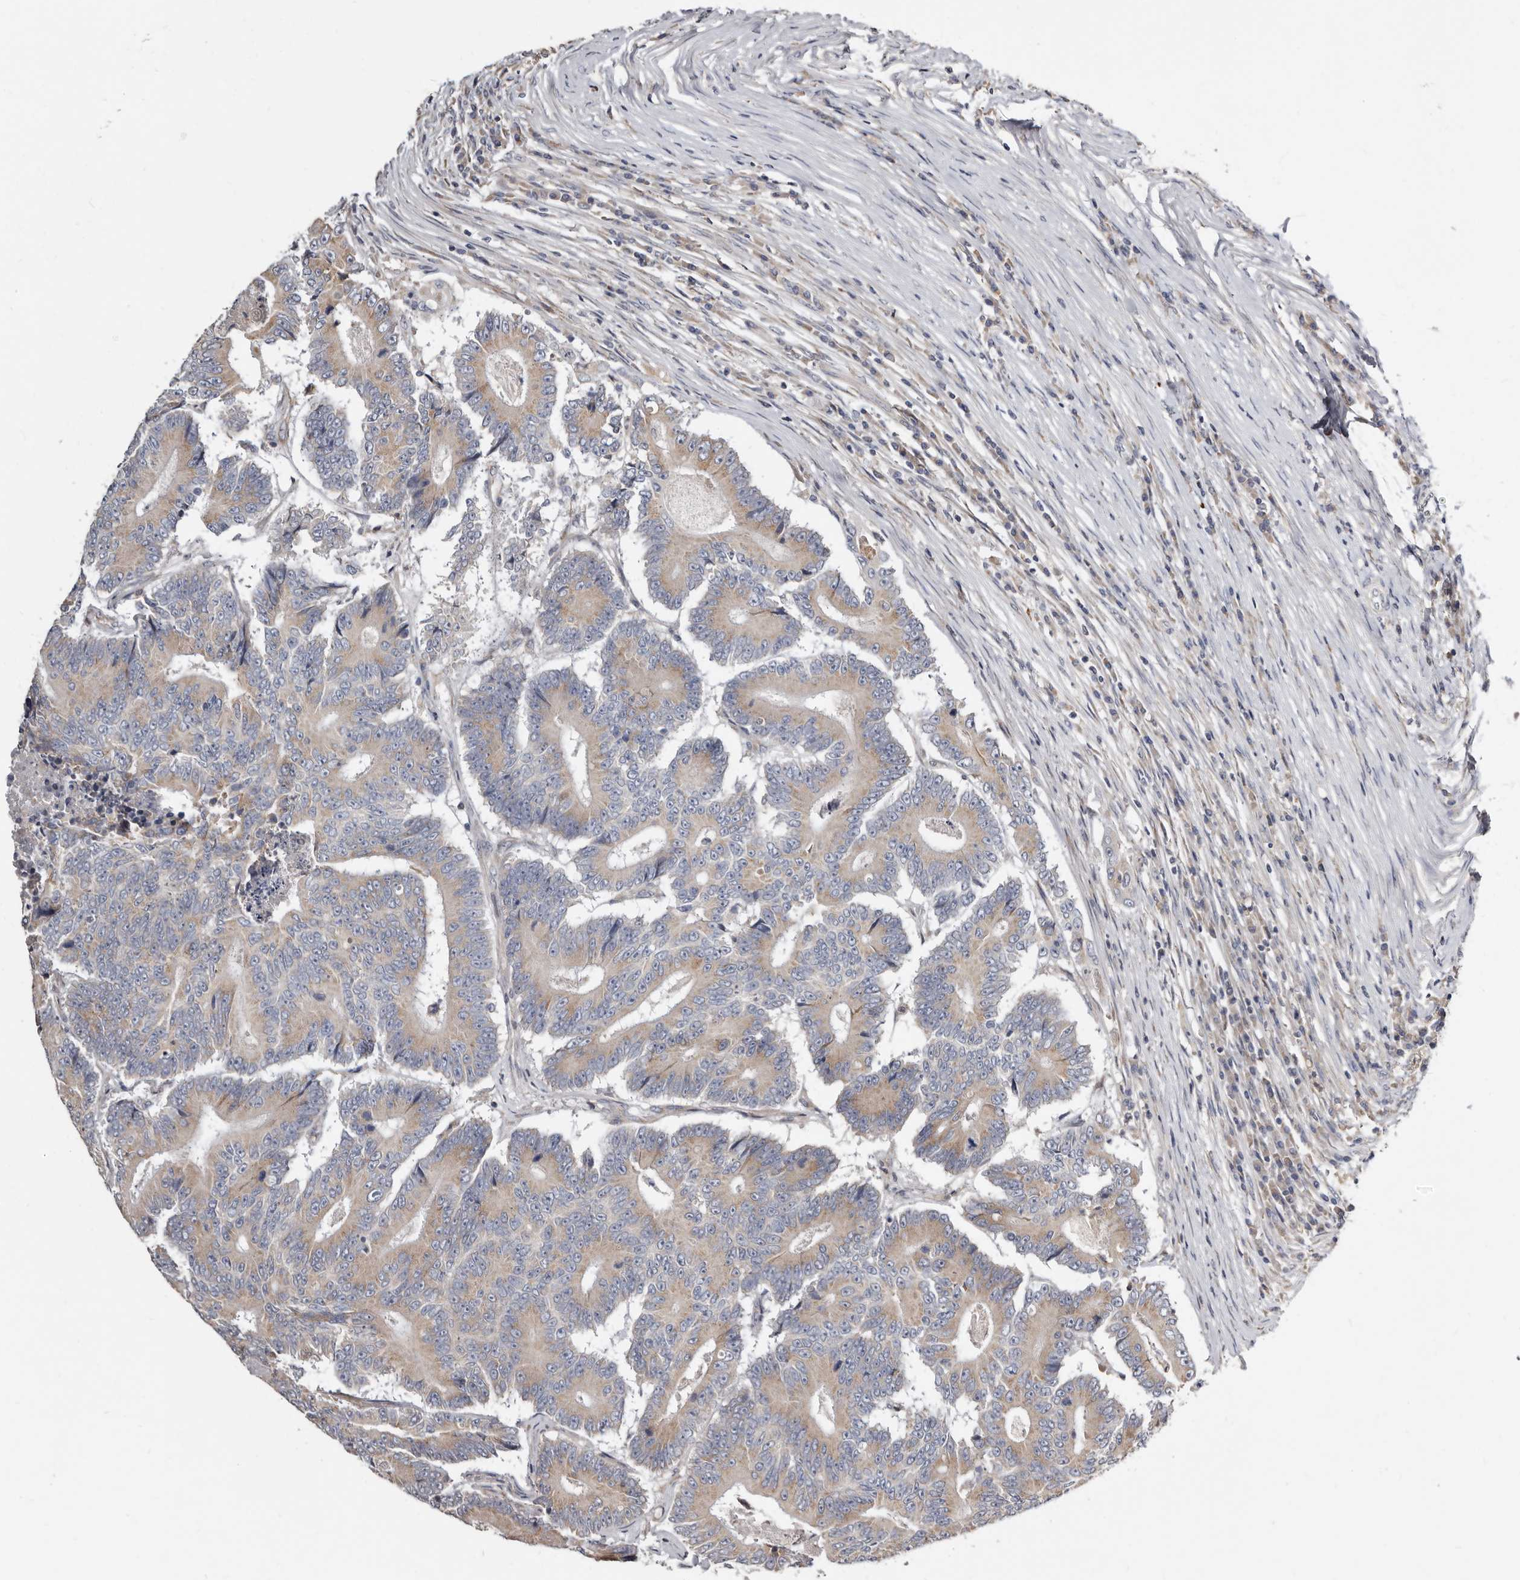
{"staining": {"intensity": "weak", "quantity": "<25%", "location": "cytoplasmic/membranous"}, "tissue": "colorectal cancer", "cell_type": "Tumor cells", "image_type": "cancer", "snomed": [{"axis": "morphology", "description": "Adenocarcinoma, NOS"}, {"axis": "topography", "description": "Colon"}], "caption": "Immunohistochemistry photomicrograph of neoplastic tissue: human colorectal cancer stained with DAB (3,3'-diaminobenzidine) displays no significant protein expression in tumor cells.", "gene": "ASIC5", "patient": {"sex": "male", "age": 83}}